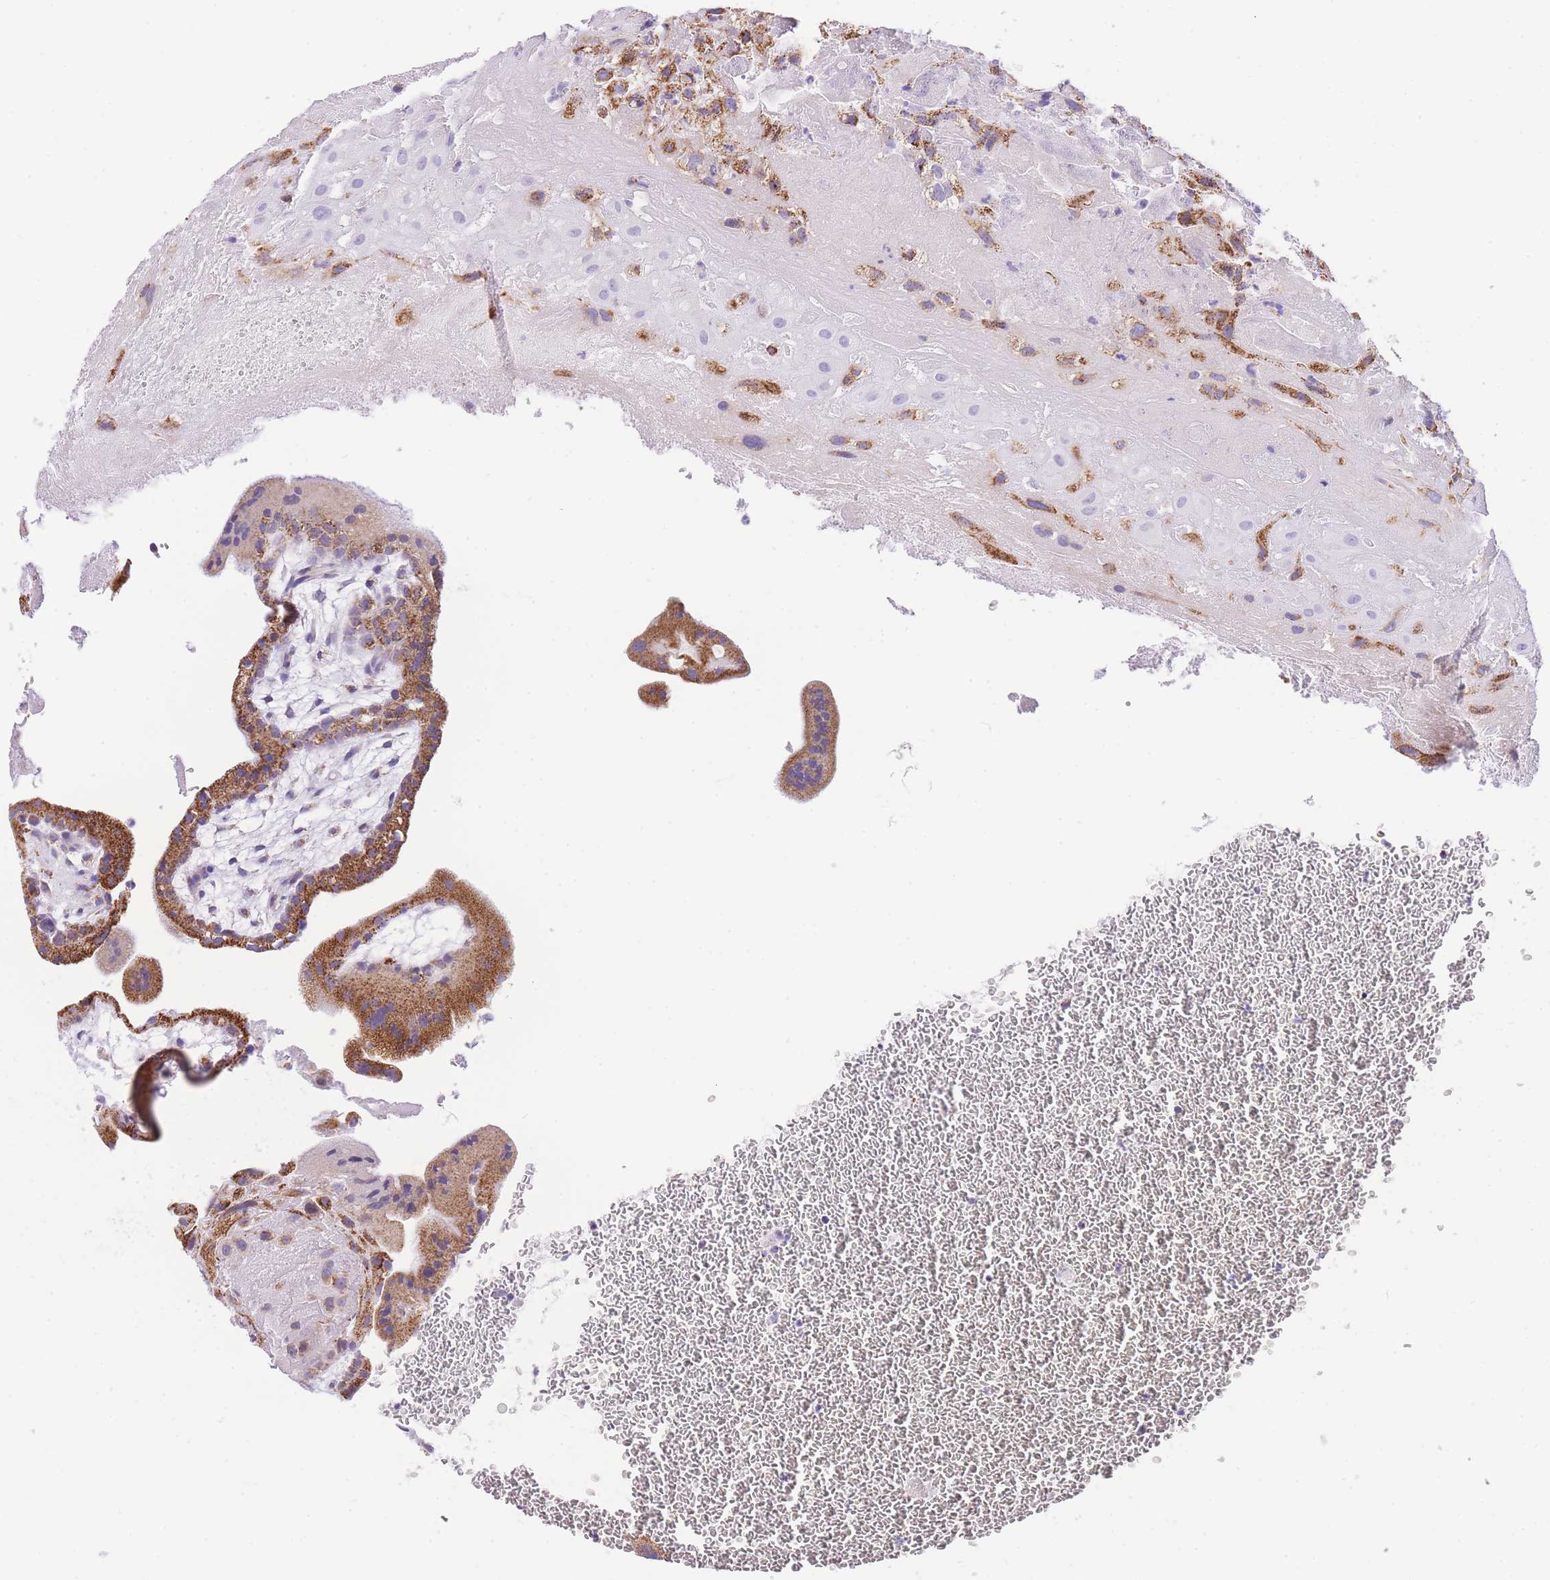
{"staining": {"intensity": "strong", "quantity": "25%-75%", "location": "cytoplasmic/membranous"}, "tissue": "placenta", "cell_type": "Decidual cells", "image_type": "normal", "snomed": [{"axis": "morphology", "description": "Normal tissue, NOS"}, {"axis": "topography", "description": "Placenta"}], "caption": "Protein expression by IHC reveals strong cytoplasmic/membranous positivity in about 25%-75% of decidual cells in normal placenta. The staining was performed using DAB, with brown indicating positive protein expression. Nuclei are stained blue with hematoxylin.", "gene": "NKD2", "patient": {"sex": "female", "age": 35}}